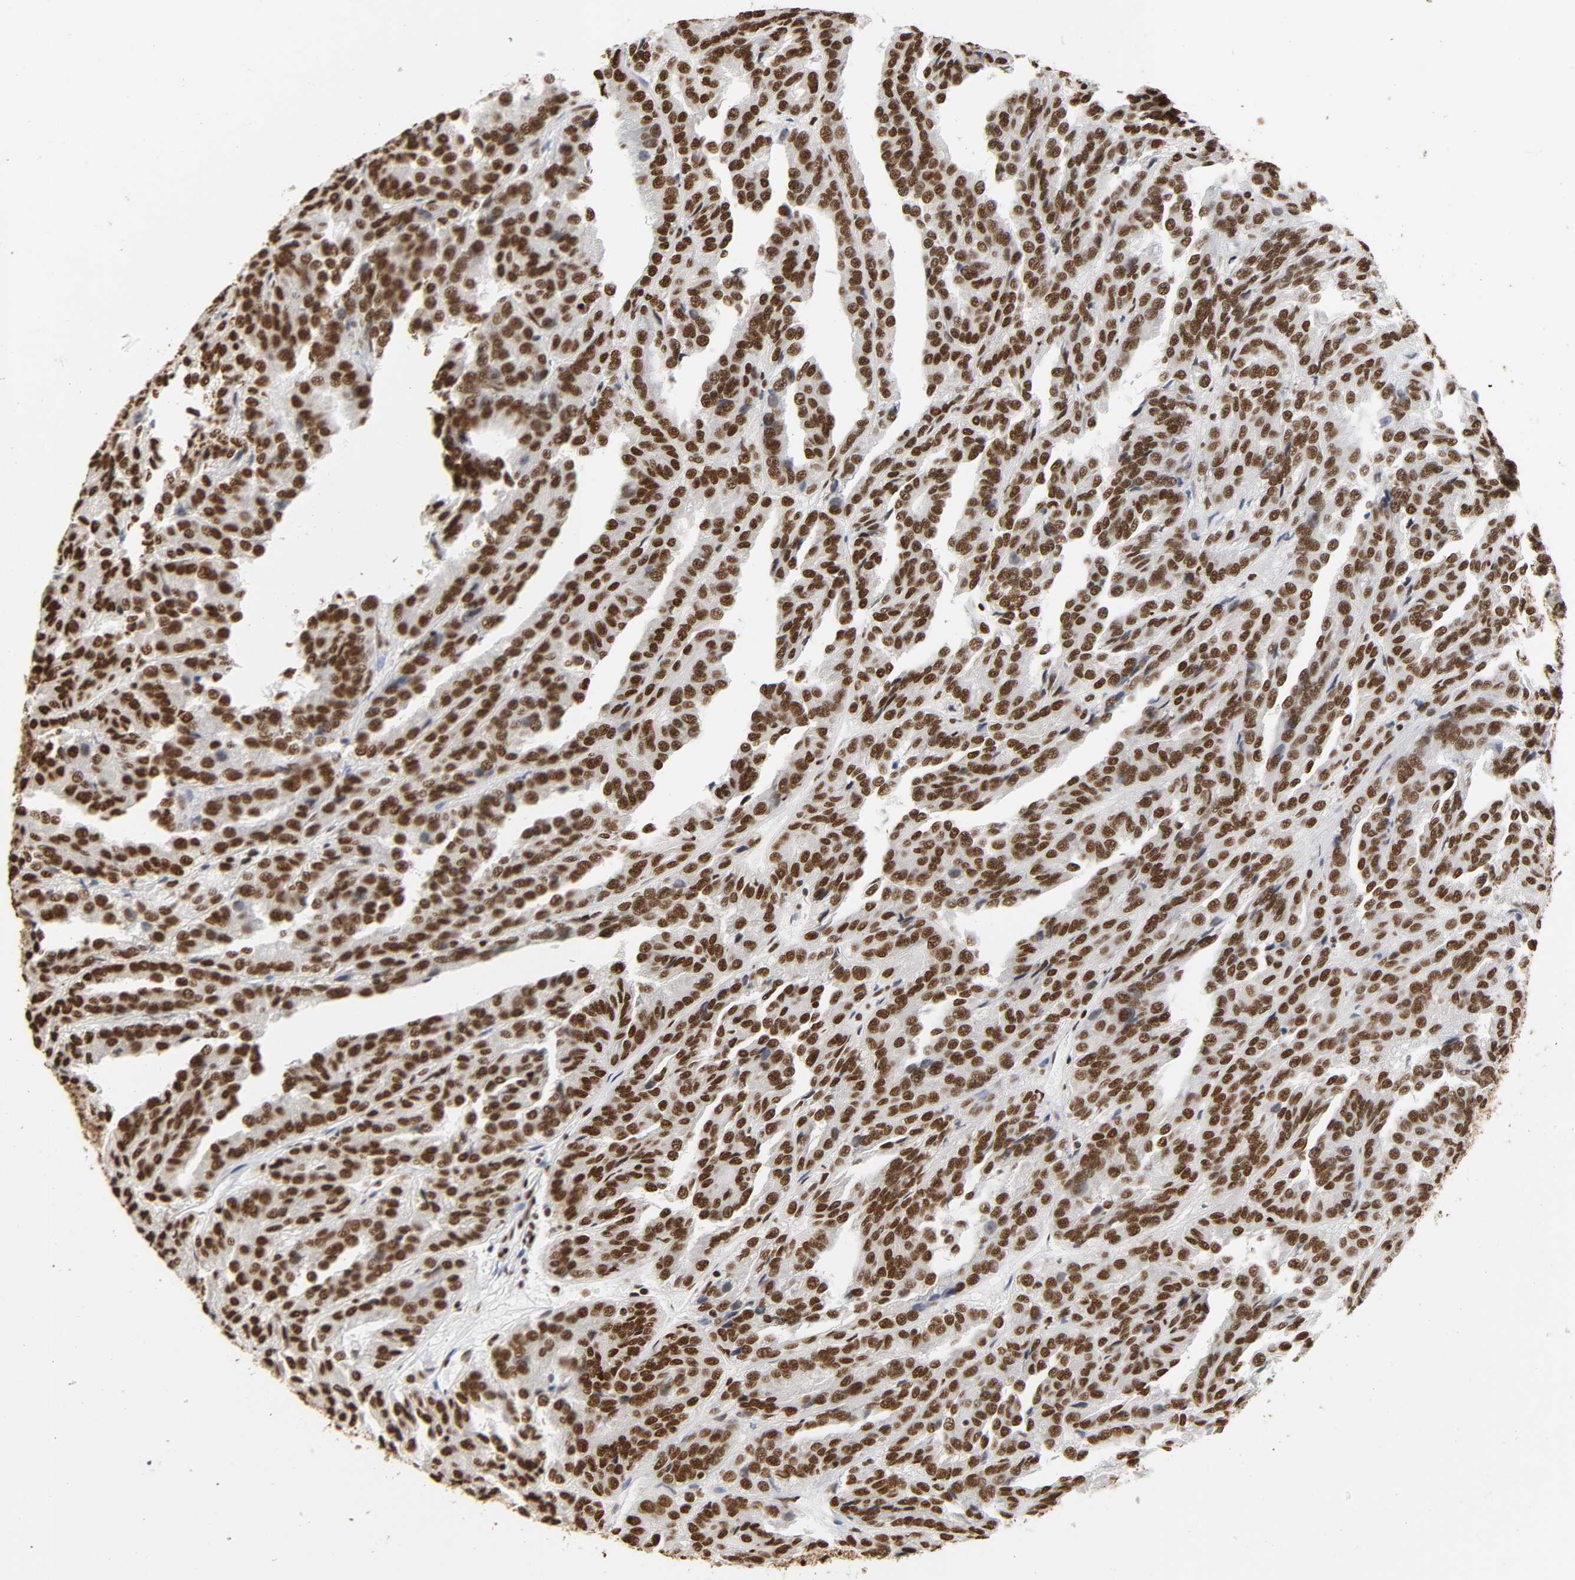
{"staining": {"intensity": "strong", "quantity": ">75%", "location": "nuclear"}, "tissue": "renal cancer", "cell_type": "Tumor cells", "image_type": "cancer", "snomed": [{"axis": "morphology", "description": "Adenocarcinoma, NOS"}, {"axis": "topography", "description": "Kidney"}], "caption": "This histopathology image displays immunohistochemistry staining of adenocarcinoma (renal), with high strong nuclear staining in about >75% of tumor cells.", "gene": "HNRNPC", "patient": {"sex": "male", "age": 46}}